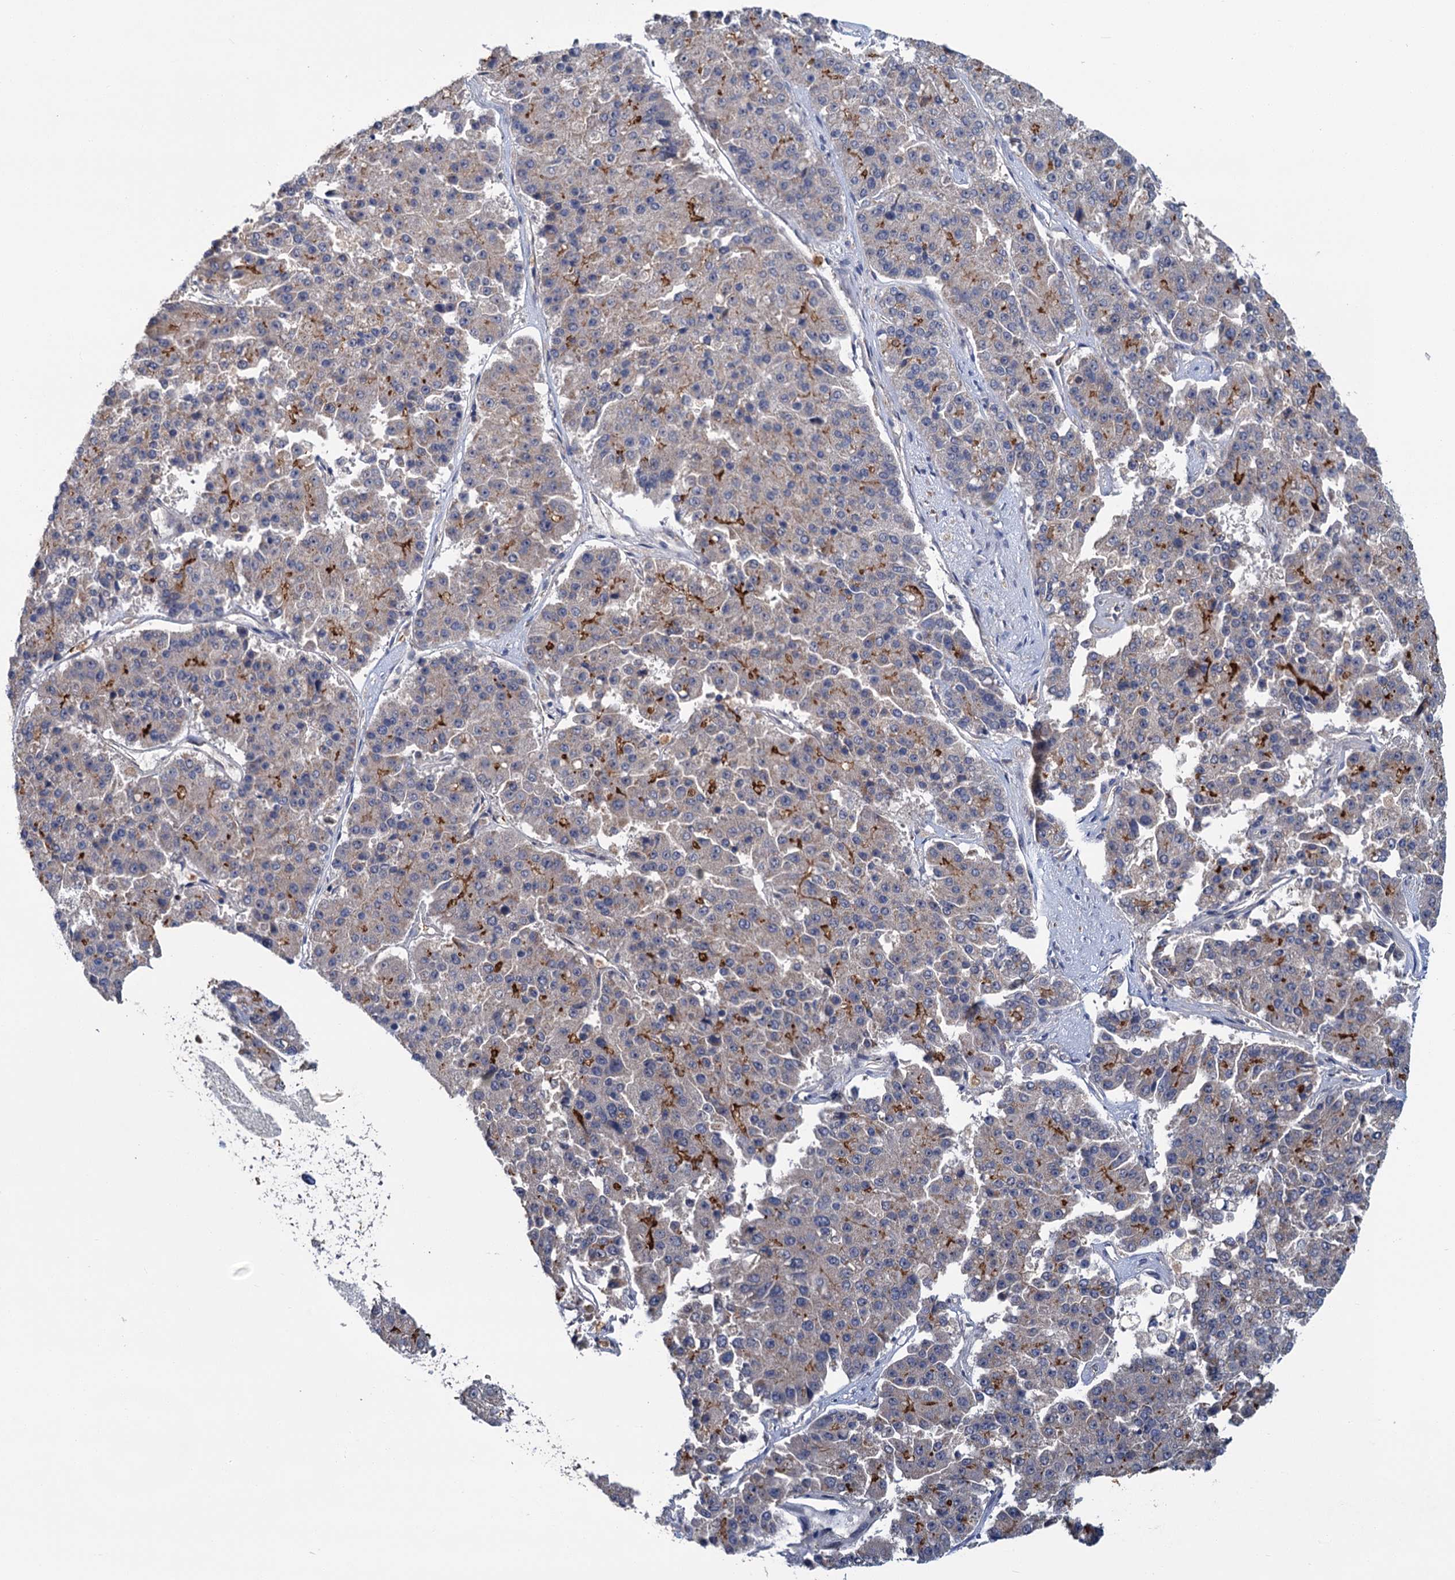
{"staining": {"intensity": "moderate", "quantity": "<25%", "location": "cytoplasmic/membranous"}, "tissue": "pancreatic cancer", "cell_type": "Tumor cells", "image_type": "cancer", "snomed": [{"axis": "morphology", "description": "Adenocarcinoma, NOS"}, {"axis": "topography", "description": "Pancreas"}], "caption": "Human pancreatic cancer (adenocarcinoma) stained with a brown dye displays moderate cytoplasmic/membranous positive staining in about <25% of tumor cells.", "gene": "DYNC2H1", "patient": {"sex": "male", "age": 50}}